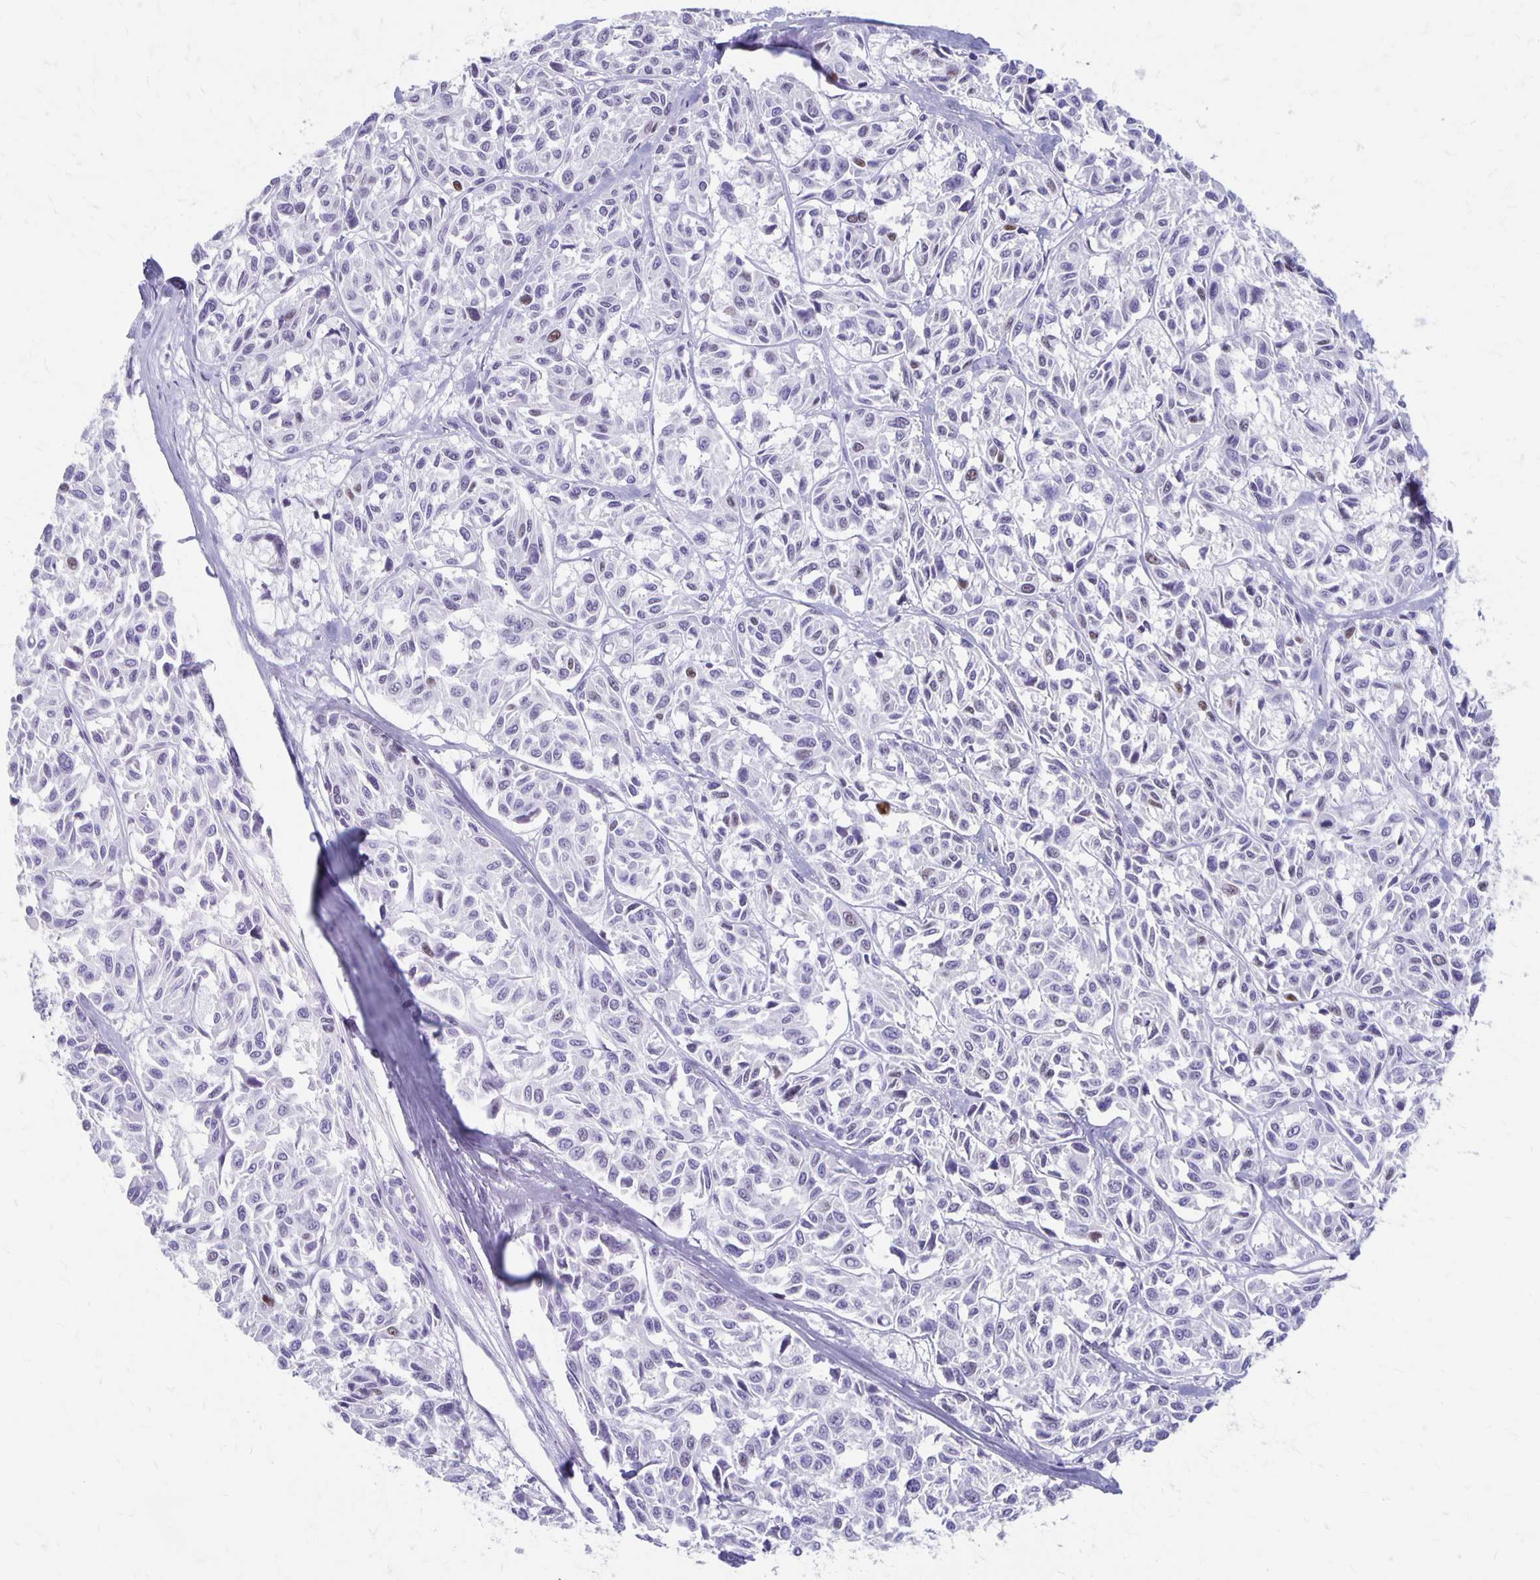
{"staining": {"intensity": "negative", "quantity": "none", "location": "none"}, "tissue": "melanoma", "cell_type": "Tumor cells", "image_type": "cancer", "snomed": [{"axis": "morphology", "description": "Malignant melanoma, NOS"}, {"axis": "topography", "description": "Skin"}], "caption": "The histopathology image shows no staining of tumor cells in melanoma.", "gene": "MAGEC2", "patient": {"sex": "female", "age": 66}}